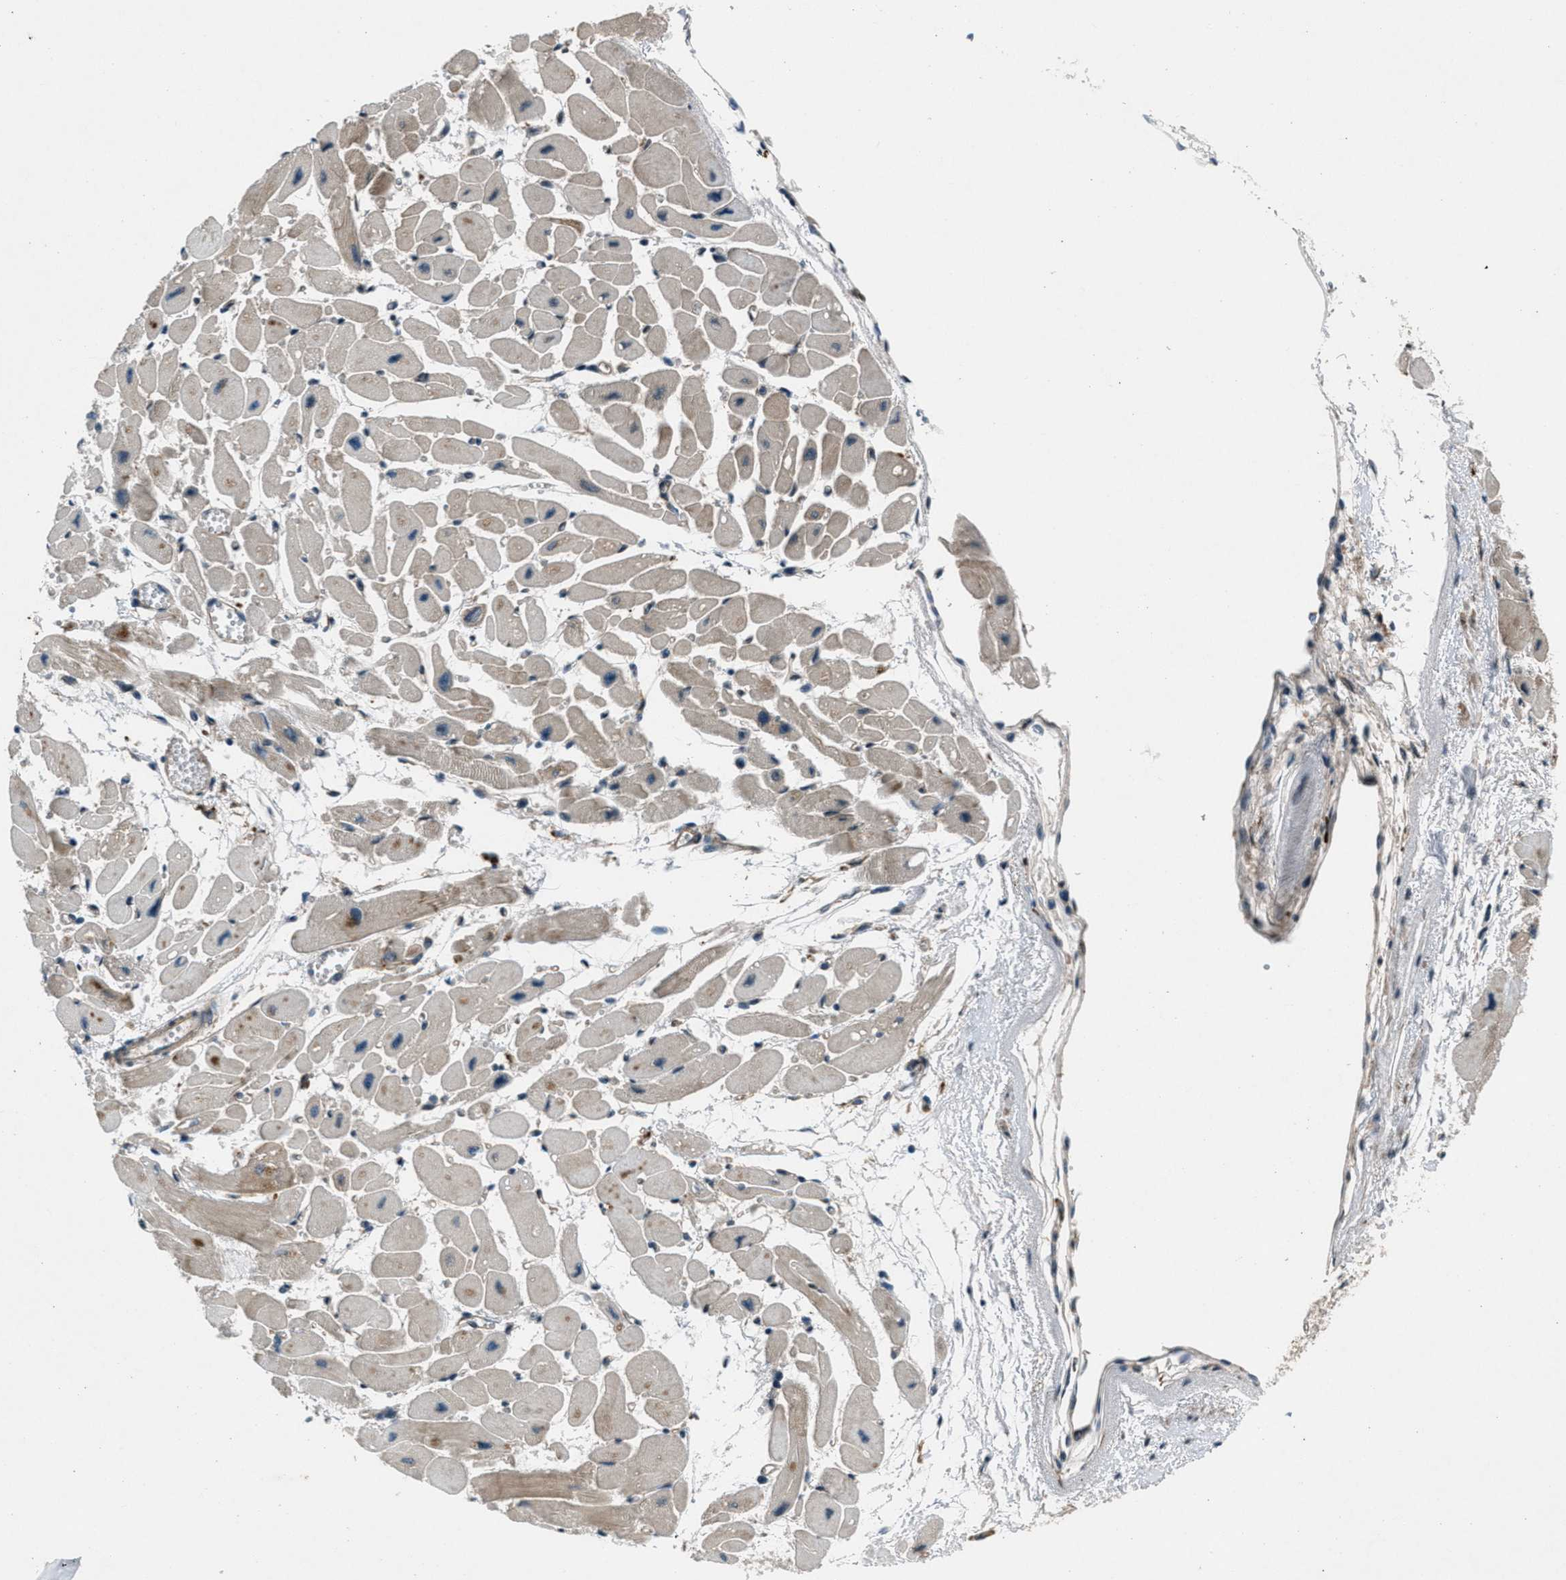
{"staining": {"intensity": "weak", "quantity": "25%-75%", "location": "cytoplasmic/membranous"}, "tissue": "heart muscle", "cell_type": "Cardiomyocytes", "image_type": "normal", "snomed": [{"axis": "morphology", "description": "Normal tissue, NOS"}, {"axis": "topography", "description": "Heart"}], "caption": "Cardiomyocytes display low levels of weak cytoplasmic/membranous expression in approximately 25%-75% of cells in unremarkable heart muscle. (DAB = brown stain, brightfield microscopy at high magnification).", "gene": "EPSTI1", "patient": {"sex": "female", "age": 54}}